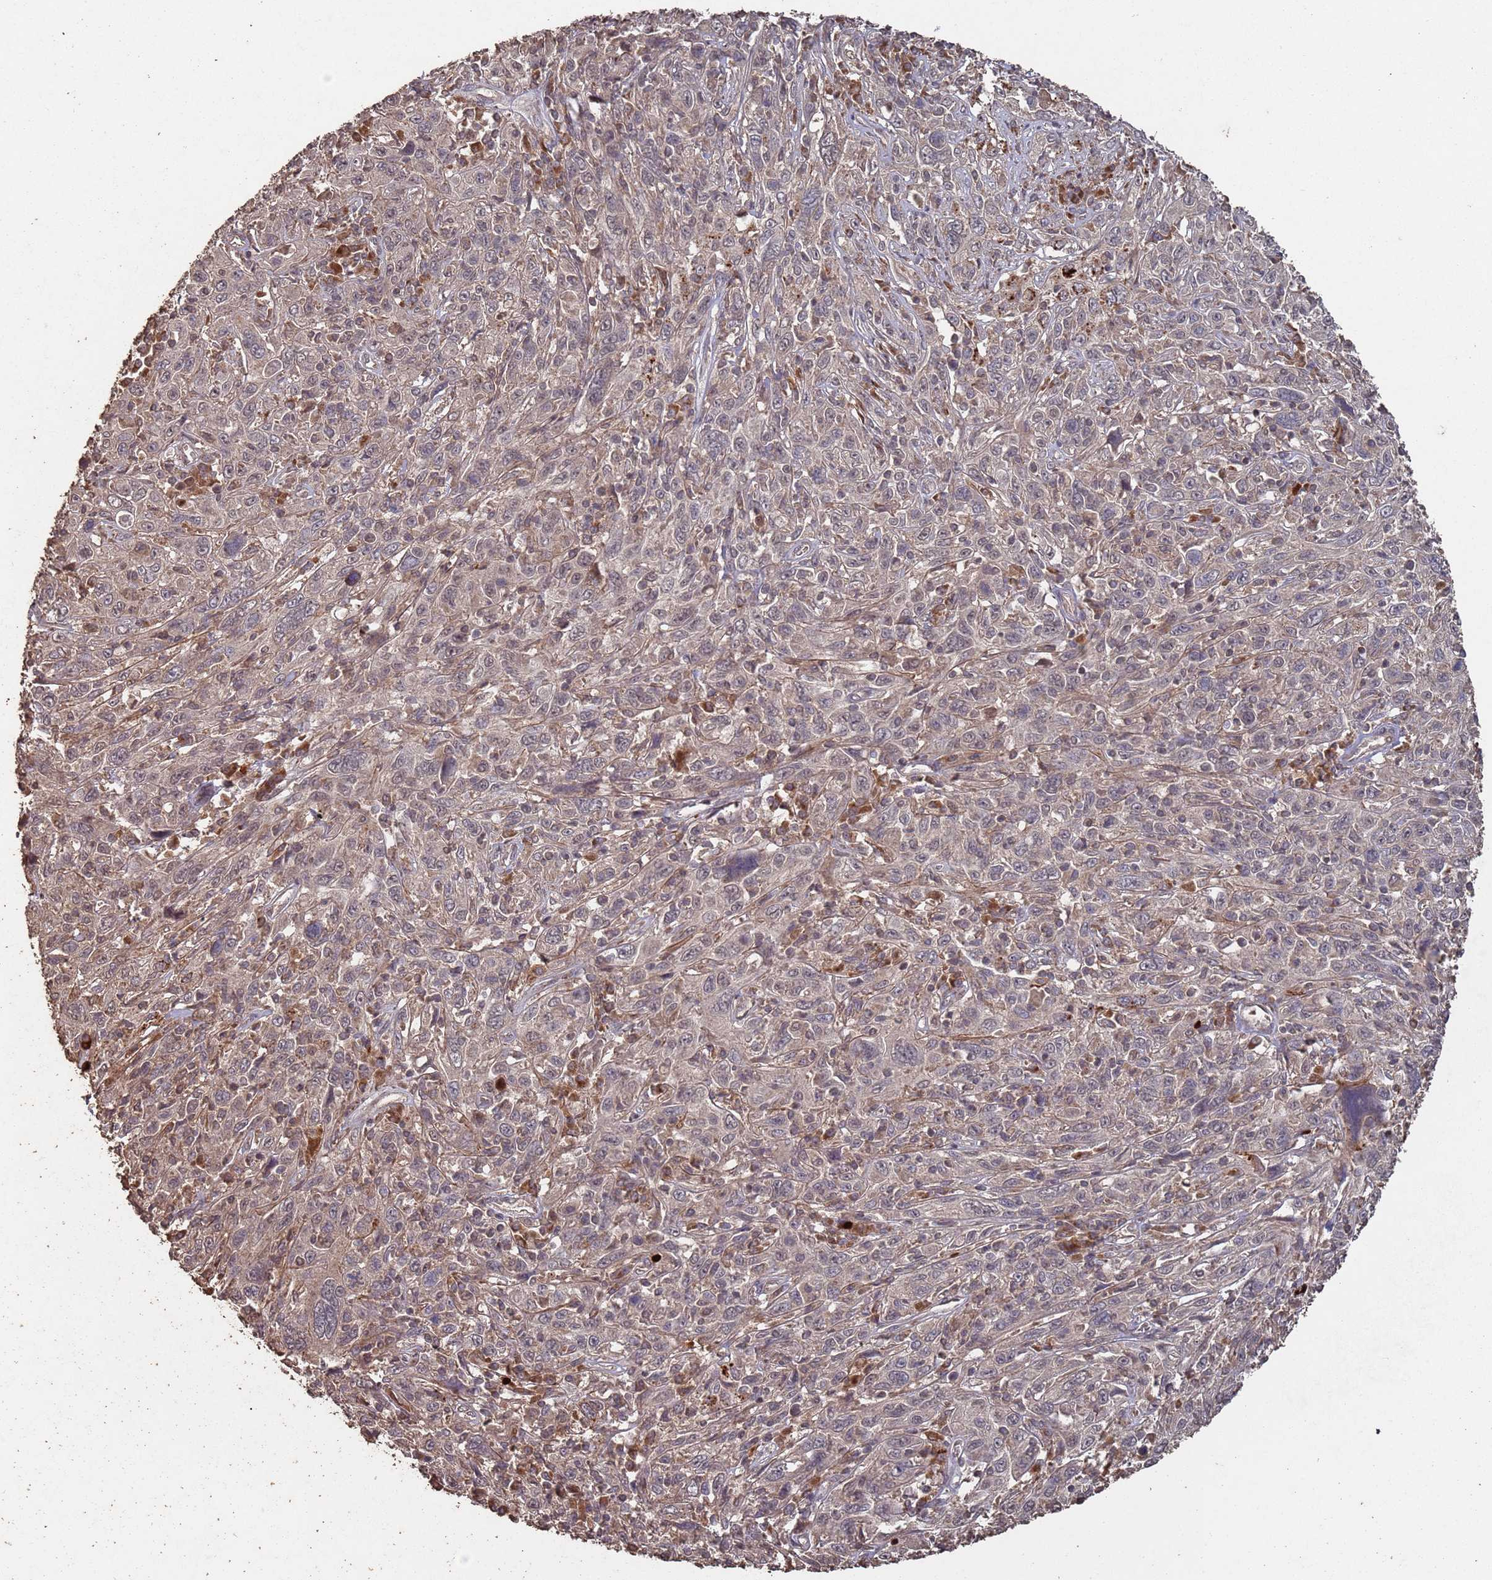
{"staining": {"intensity": "weak", "quantity": "<25%", "location": "nuclear"}, "tissue": "cervical cancer", "cell_type": "Tumor cells", "image_type": "cancer", "snomed": [{"axis": "morphology", "description": "Squamous cell carcinoma, NOS"}, {"axis": "topography", "description": "Cervix"}], "caption": "The image demonstrates no staining of tumor cells in squamous cell carcinoma (cervical).", "gene": "FRAT1", "patient": {"sex": "female", "age": 46}}